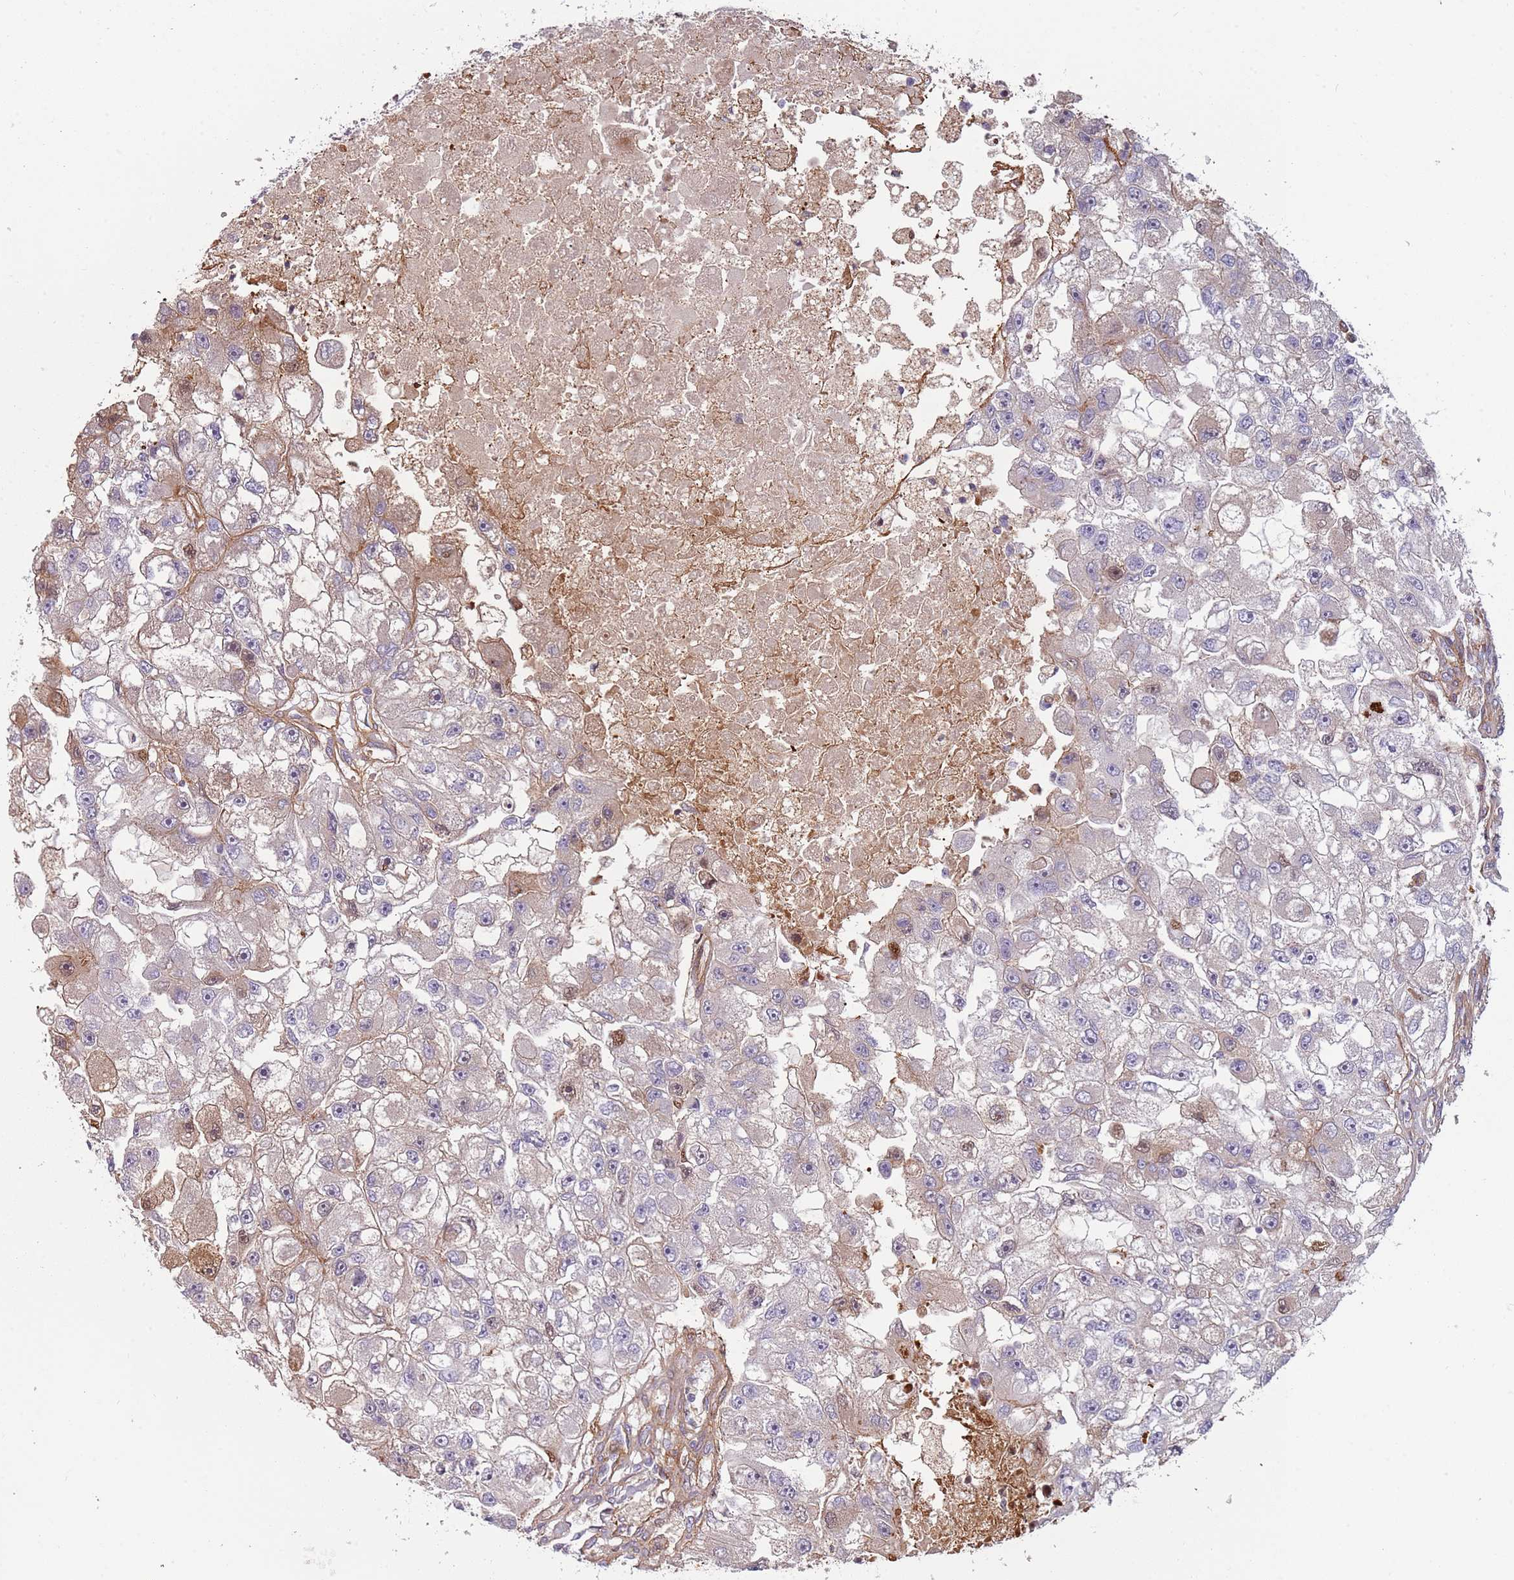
{"staining": {"intensity": "moderate", "quantity": "25%-75%", "location": "cytoplasmic/membranous"}, "tissue": "renal cancer", "cell_type": "Tumor cells", "image_type": "cancer", "snomed": [{"axis": "morphology", "description": "Adenocarcinoma, NOS"}, {"axis": "topography", "description": "Kidney"}], "caption": "Adenocarcinoma (renal) tissue reveals moderate cytoplasmic/membranous positivity in approximately 25%-75% of tumor cells", "gene": "NADK", "patient": {"sex": "male", "age": 63}}